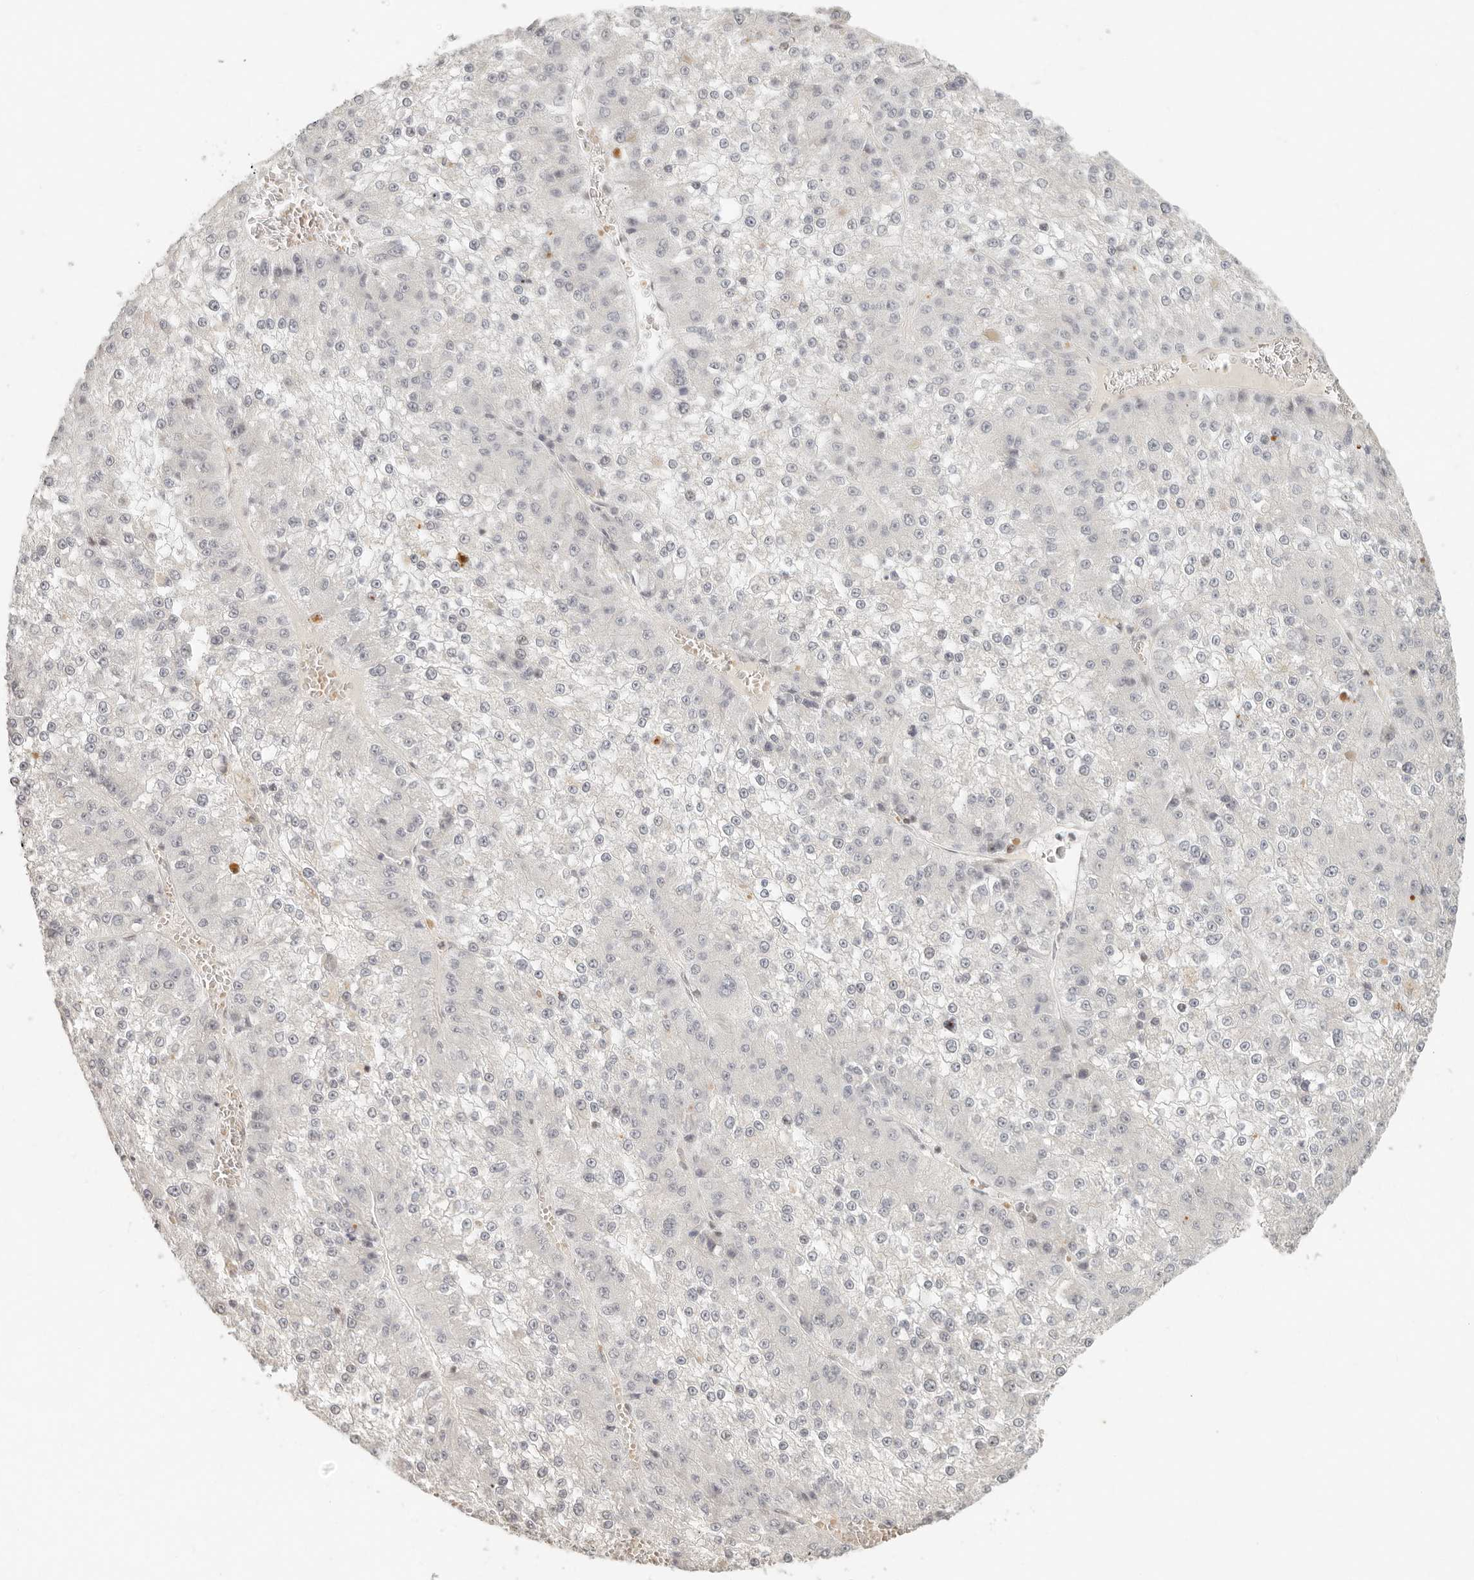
{"staining": {"intensity": "negative", "quantity": "none", "location": "none"}, "tissue": "liver cancer", "cell_type": "Tumor cells", "image_type": "cancer", "snomed": [{"axis": "morphology", "description": "Carcinoma, Hepatocellular, NOS"}, {"axis": "topography", "description": "Liver"}], "caption": "Image shows no significant protein expression in tumor cells of liver hepatocellular carcinoma.", "gene": "GABPA", "patient": {"sex": "female", "age": 73}}